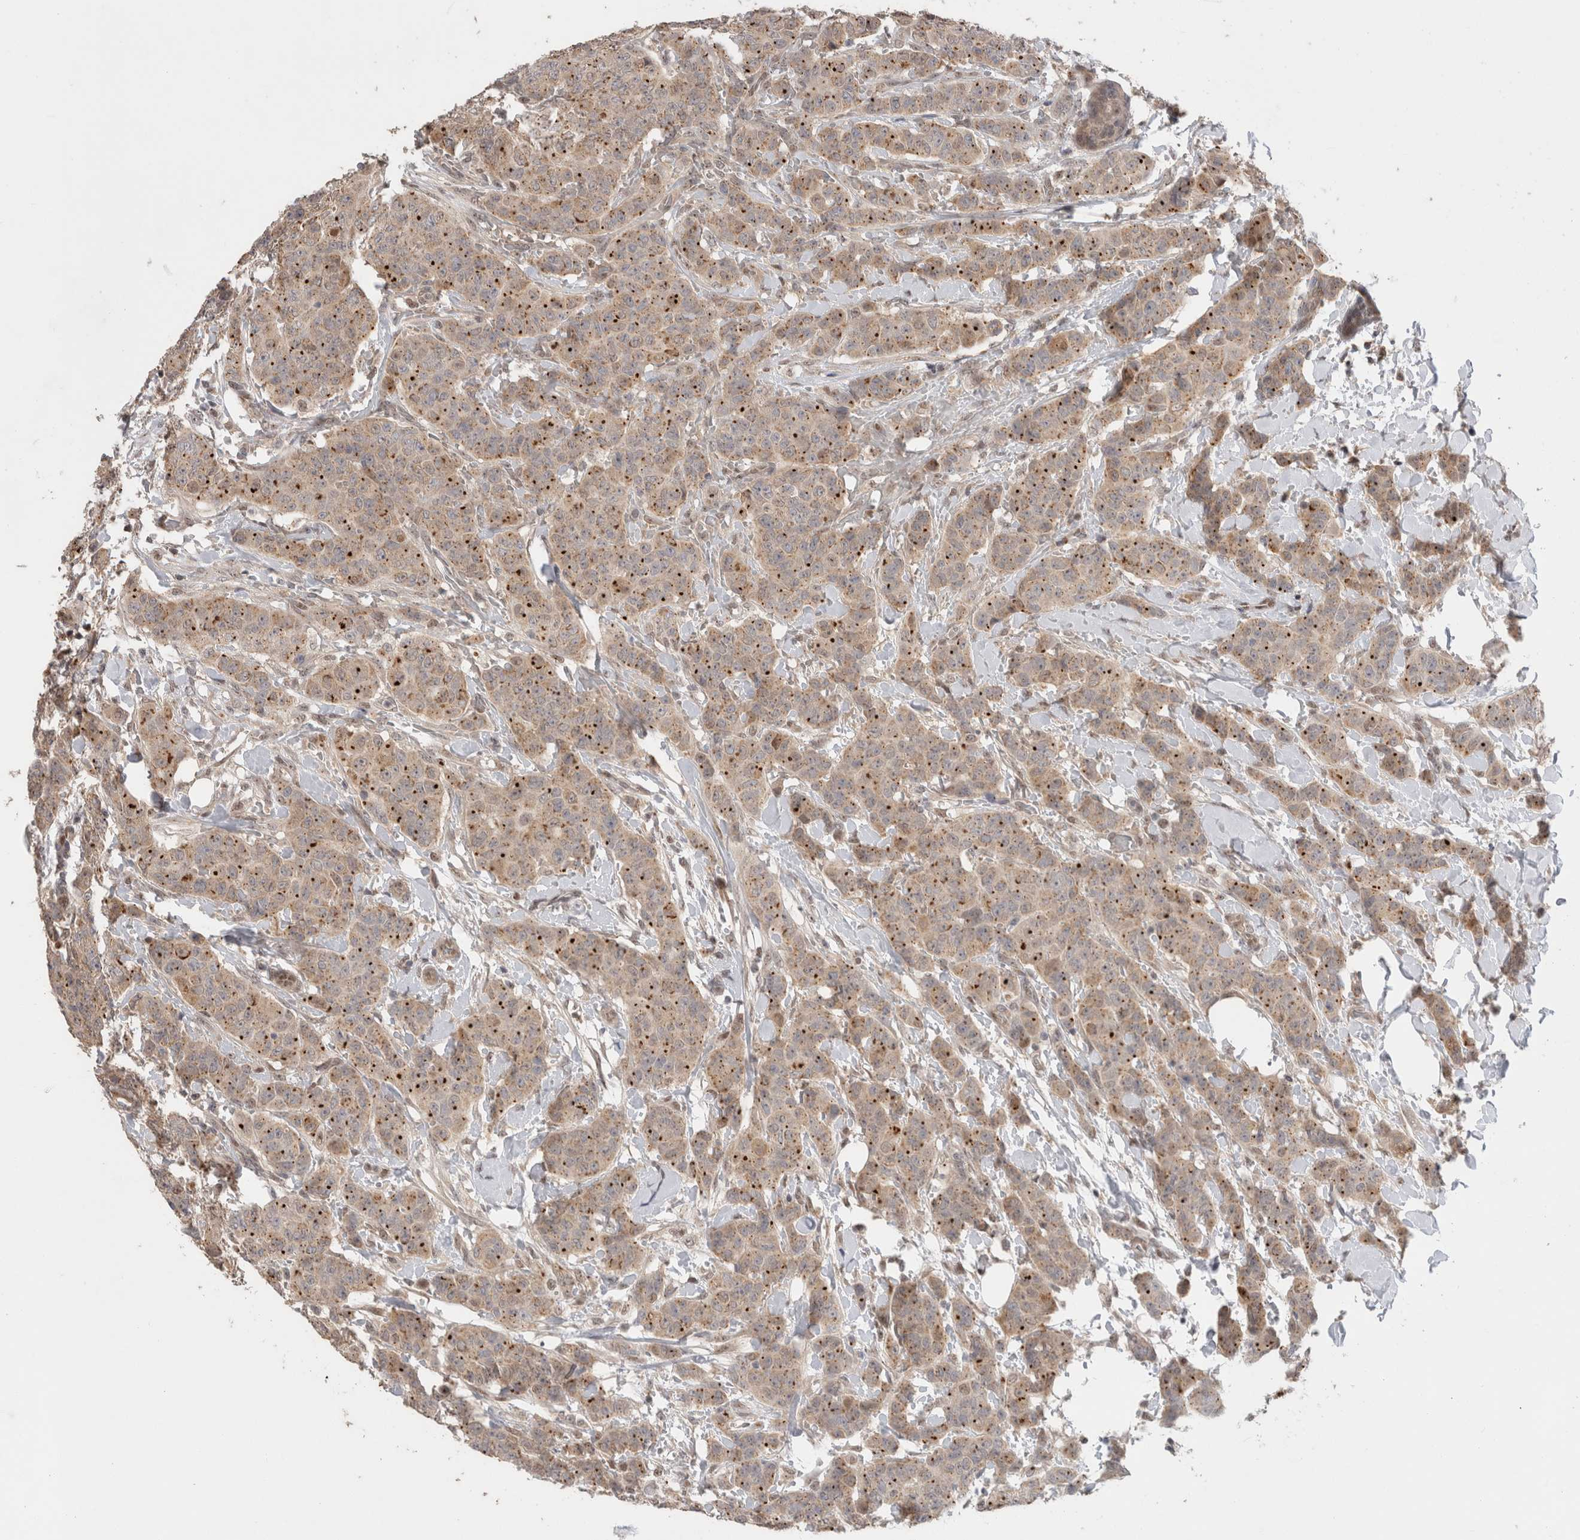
{"staining": {"intensity": "weak", "quantity": ">75%", "location": "cytoplasmic/membranous"}, "tissue": "breast cancer", "cell_type": "Tumor cells", "image_type": "cancer", "snomed": [{"axis": "morphology", "description": "Normal tissue, NOS"}, {"axis": "morphology", "description": "Duct carcinoma"}, {"axis": "topography", "description": "Breast"}], "caption": "The immunohistochemical stain highlights weak cytoplasmic/membranous positivity in tumor cells of breast cancer (infiltrating ductal carcinoma) tissue. (Brightfield microscopy of DAB IHC at high magnification).", "gene": "SLC29A1", "patient": {"sex": "female", "age": 40}}